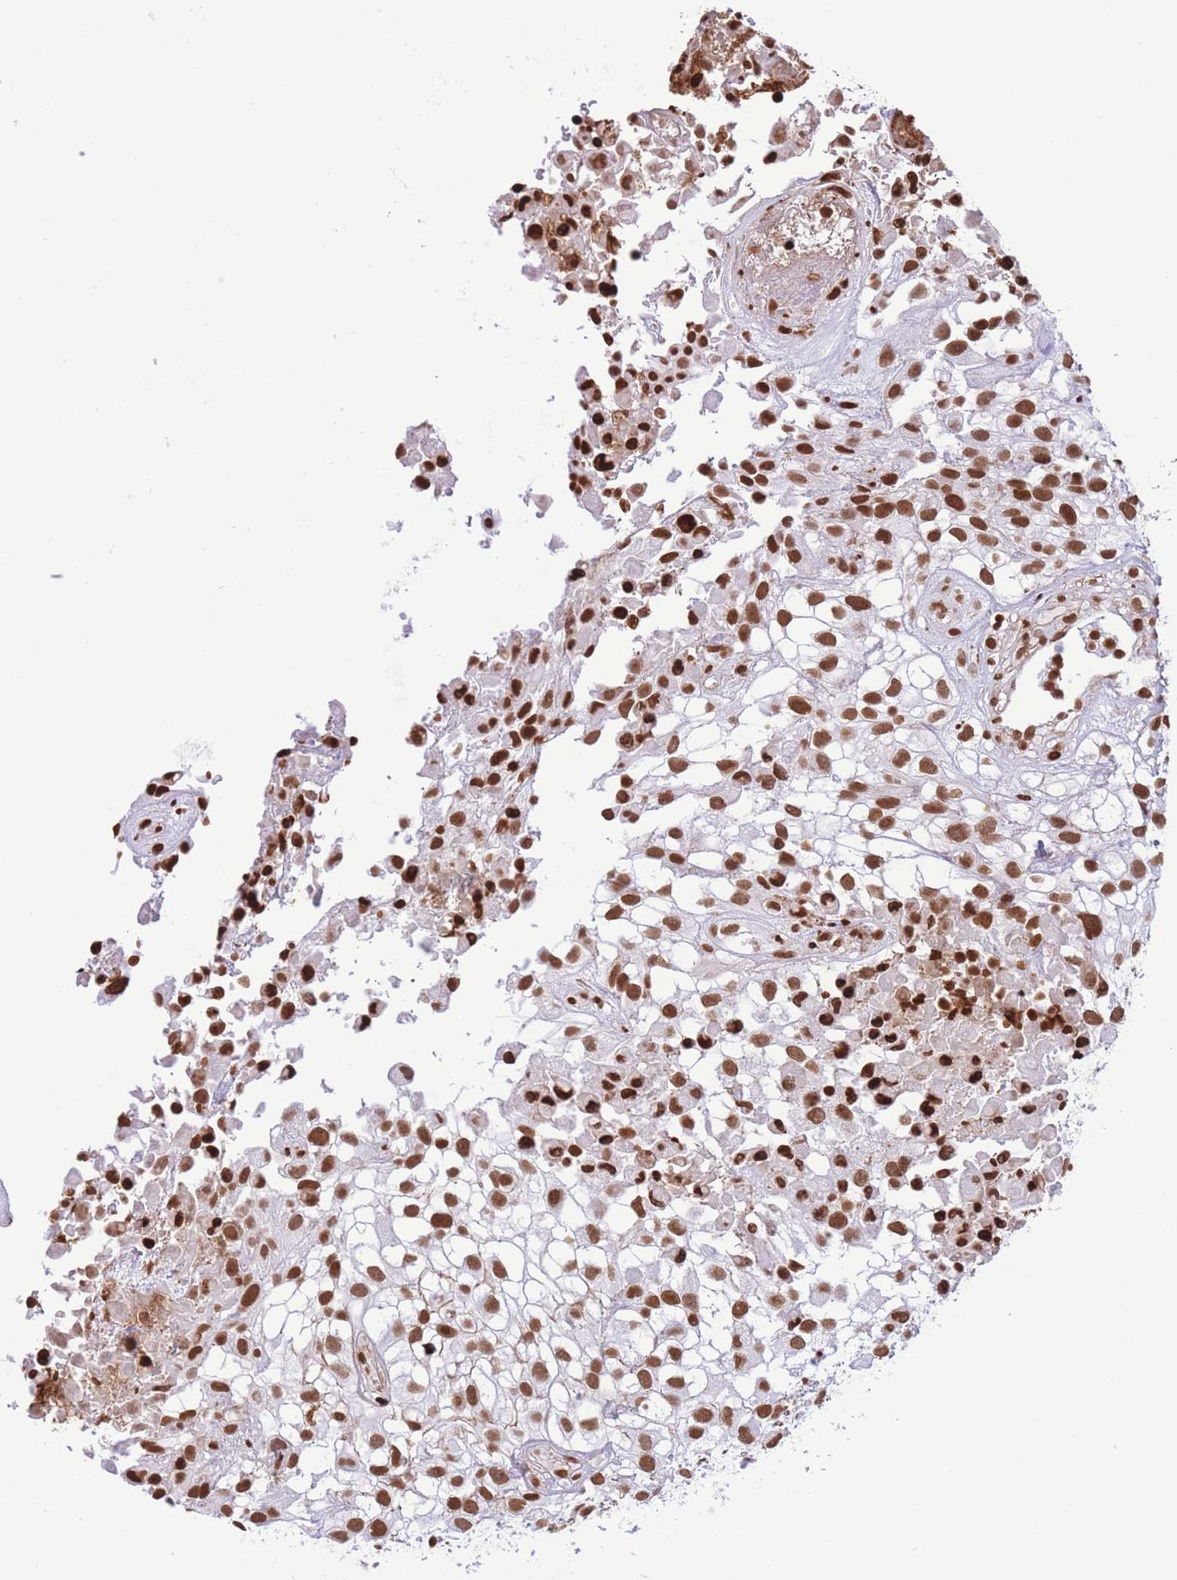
{"staining": {"intensity": "strong", "quantity": ">75%", "location": "nuclear"}, "tissue": "urothelial cancer", "cell_type": "Tumor cells", "image_type": "cancer", "snomed": [{"axis": "morphology", "description": "Urothelial carcinoma, High grade"}, {"axis": "topography", "description": "Urinary bladder"}], "caption": "Immunohistochemistry micrograph of neoplastic tissue: high-grade urothelial carcinoma stained using immunohistochemistry reveals high levels of strong protein expression localized specifically in the nuclear of tumor cells, appearing as a nuclear brown color.", "gene": "H2BC11", "patient": {"sex": "male", "age": 56}}